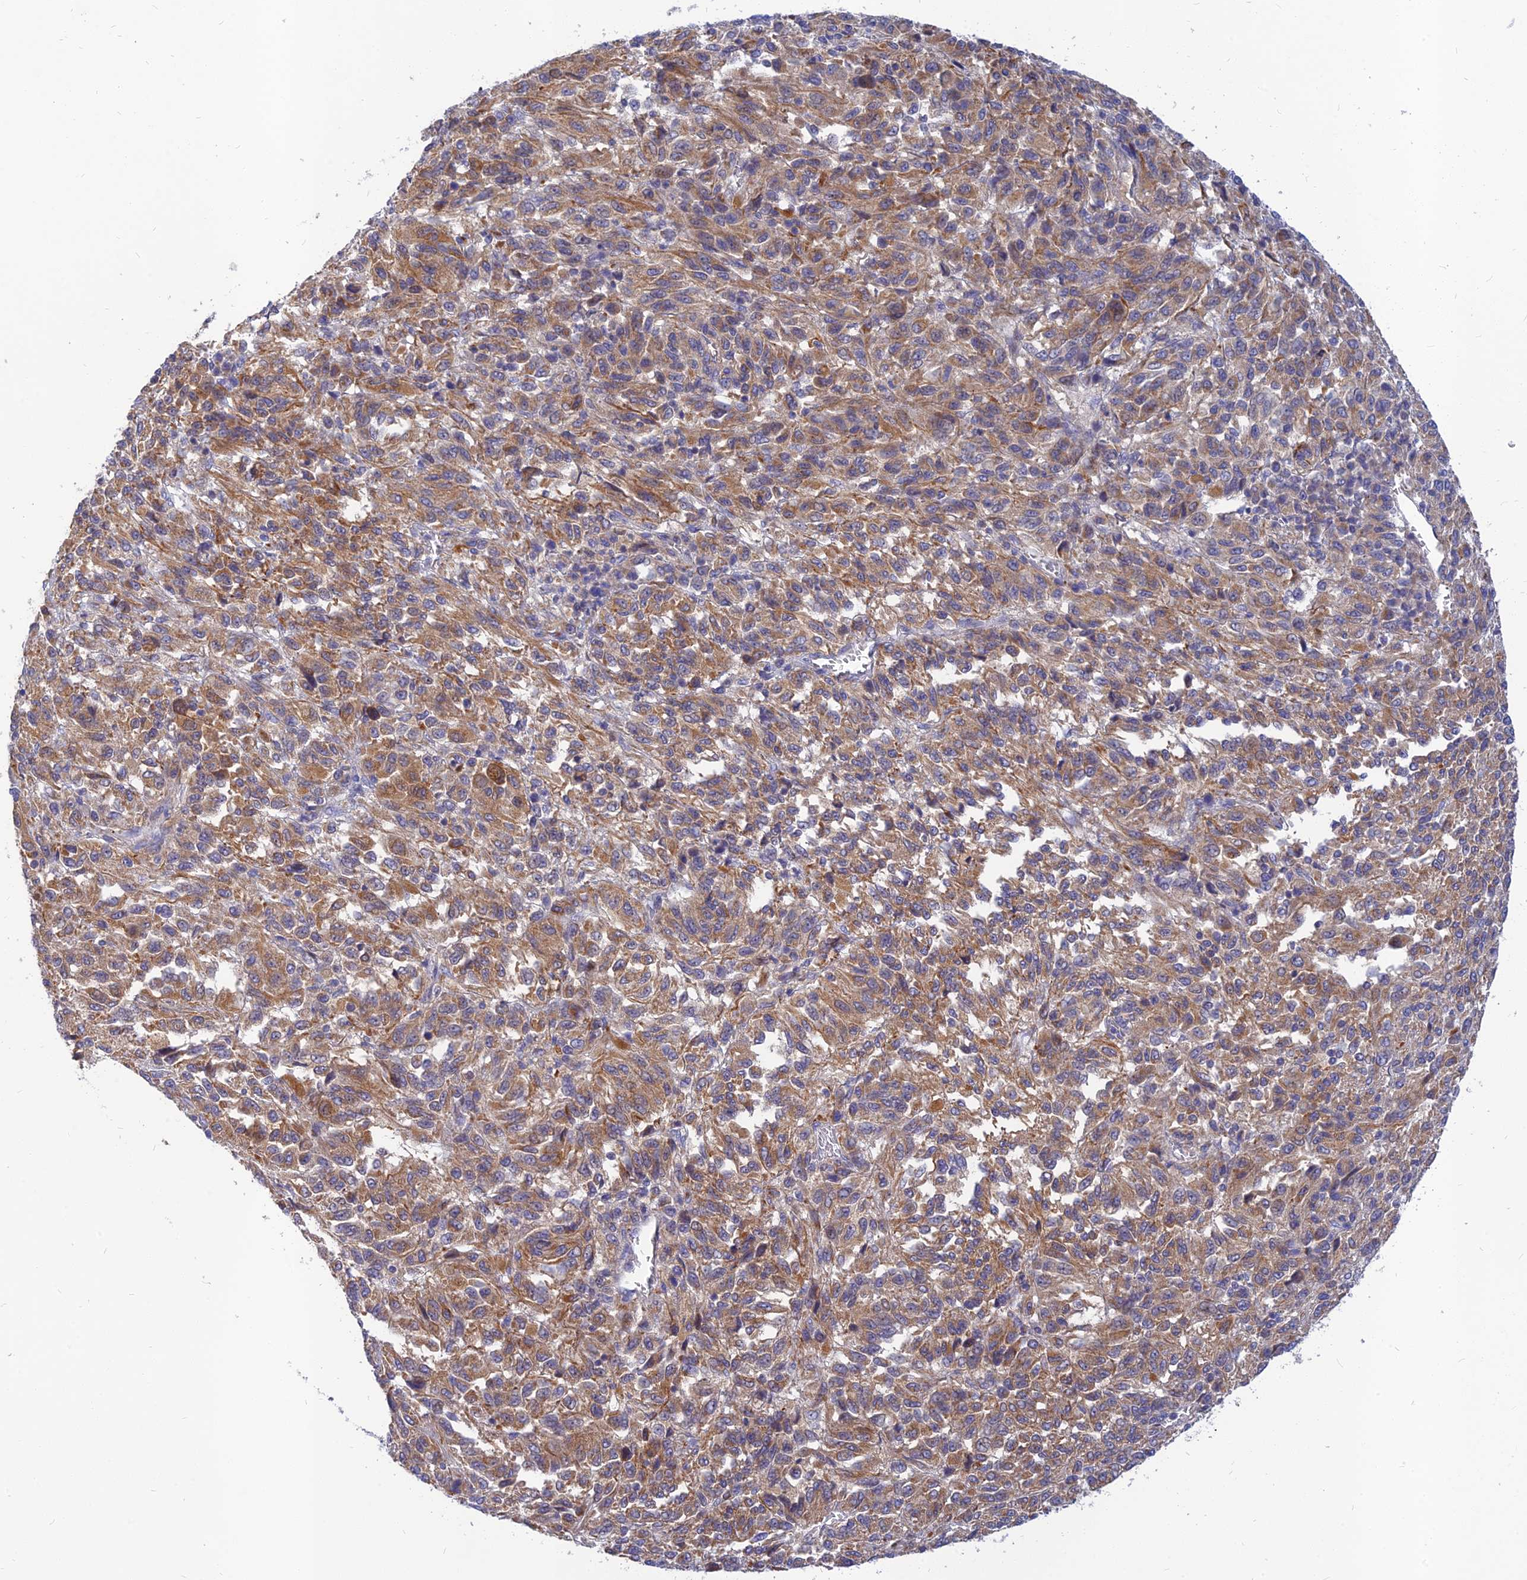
{"staining": {"intensity": "moderate", "quantity": ">75%", "location": "cytoplasmic/membranous"}, "tissue": "melanoma", "cell_type": "Tumor cells", "image_type": "cancer", "snomed": [{"axis": "morphology", "description": "Malignant melanoma, Metastatic site"}, {"axis": "topography", "description": "Lung"}], "caption": "Moderate cytoplasmic/membranous protein staining is seen in approximately >75% of tumor cells in malignant melanoma (metastatic site).", "gene": "CACNA1B", "patient": {"sex": "male", "age": 64}}